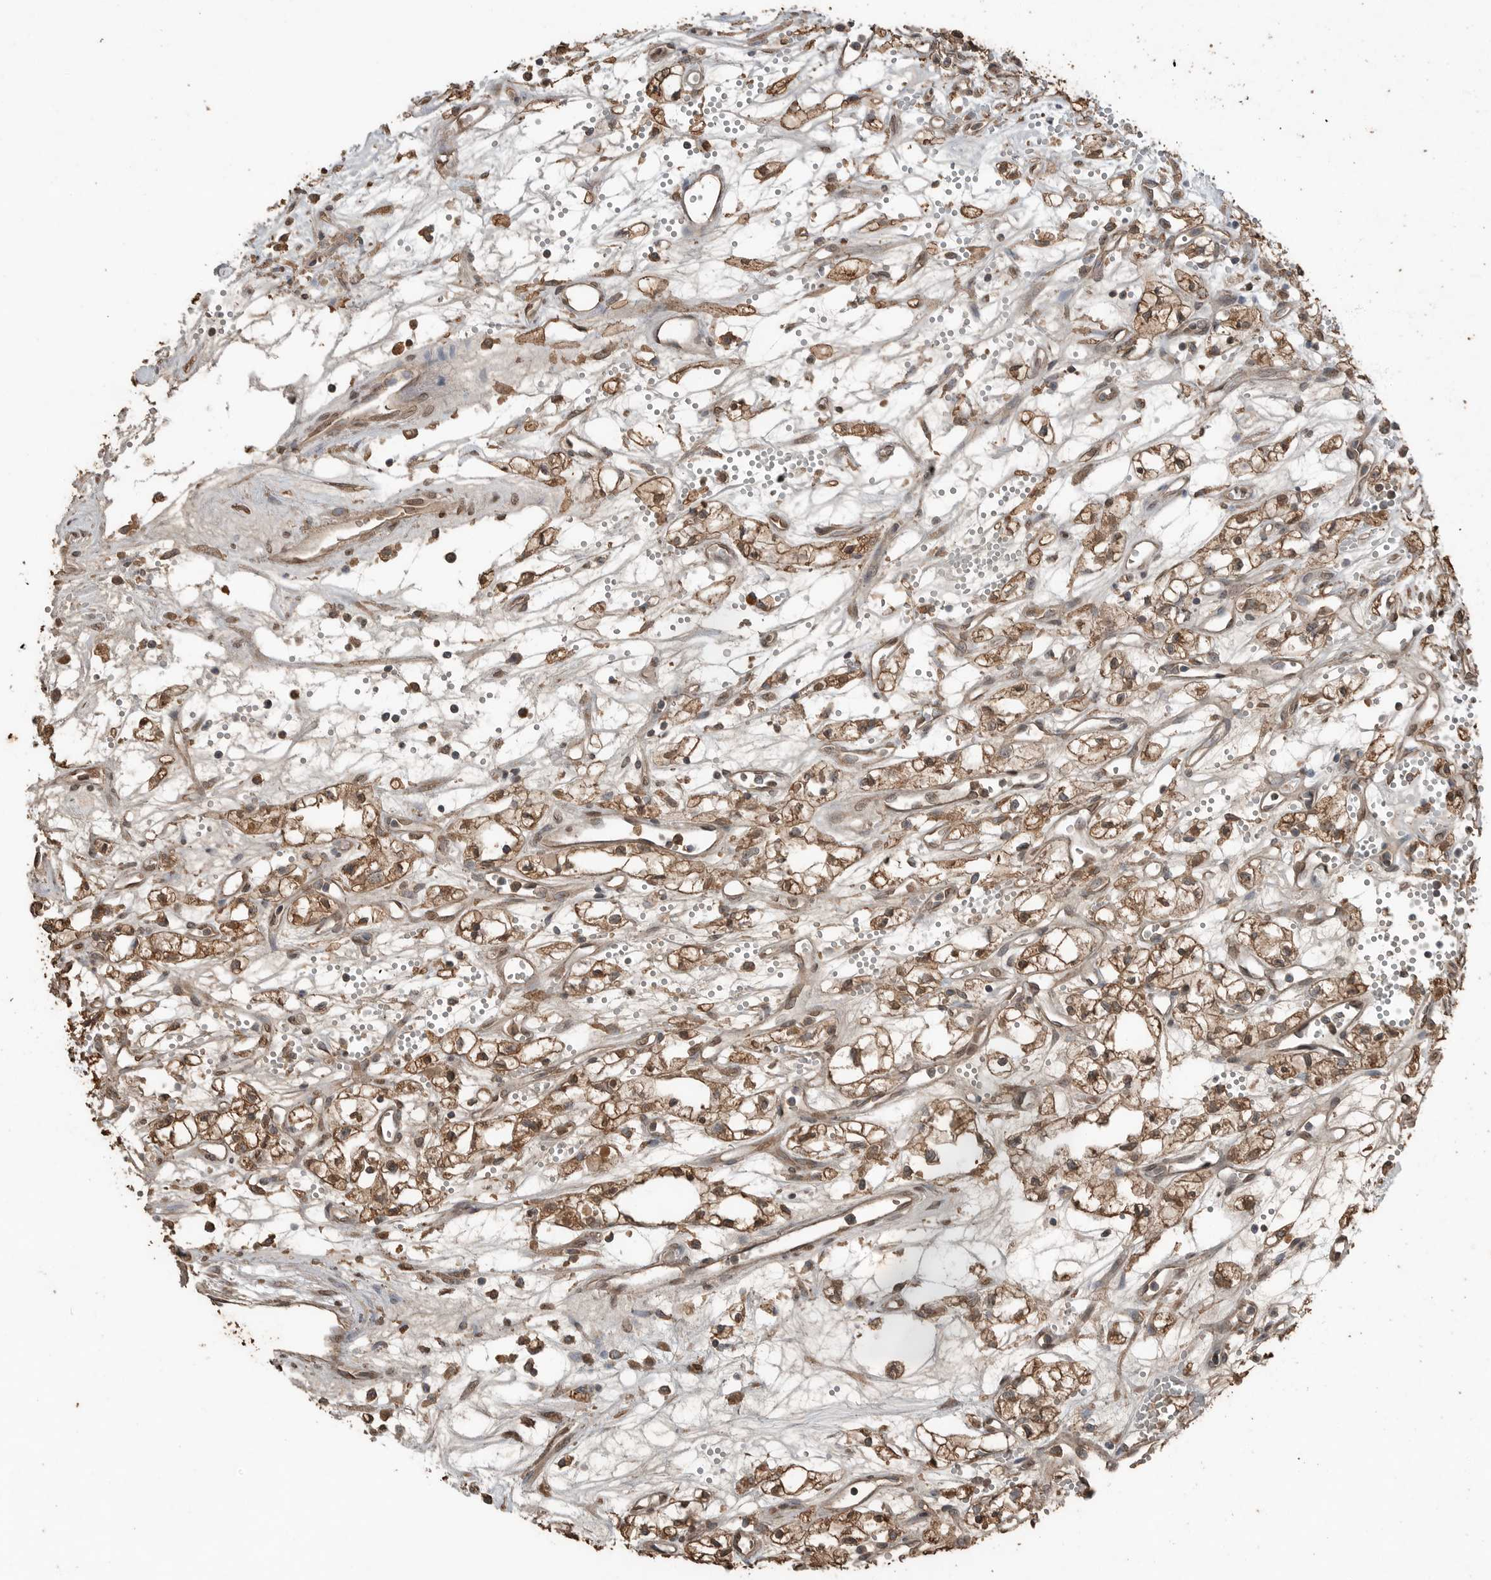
{"staining": {"intensity": "moderate", "quantity": ">75%", "location": "cytoplasmic/membranous"}, "tissue": "renal cancer", "cell_type": "Tumor cells", "image_type": "cancer", "snomed": [{"axis": "morphology", "description": "Adenocarcinoma, NOS"}, {"axis": "topography", "description": "Kidney"}], "caption": "Tumor cells display medium levels of moderate cytoplasmic/membranous positivity in about >75% of cells in renal cancer.", "gene": "BLZF1", "patient": {"sex": "male", "age": 59}}